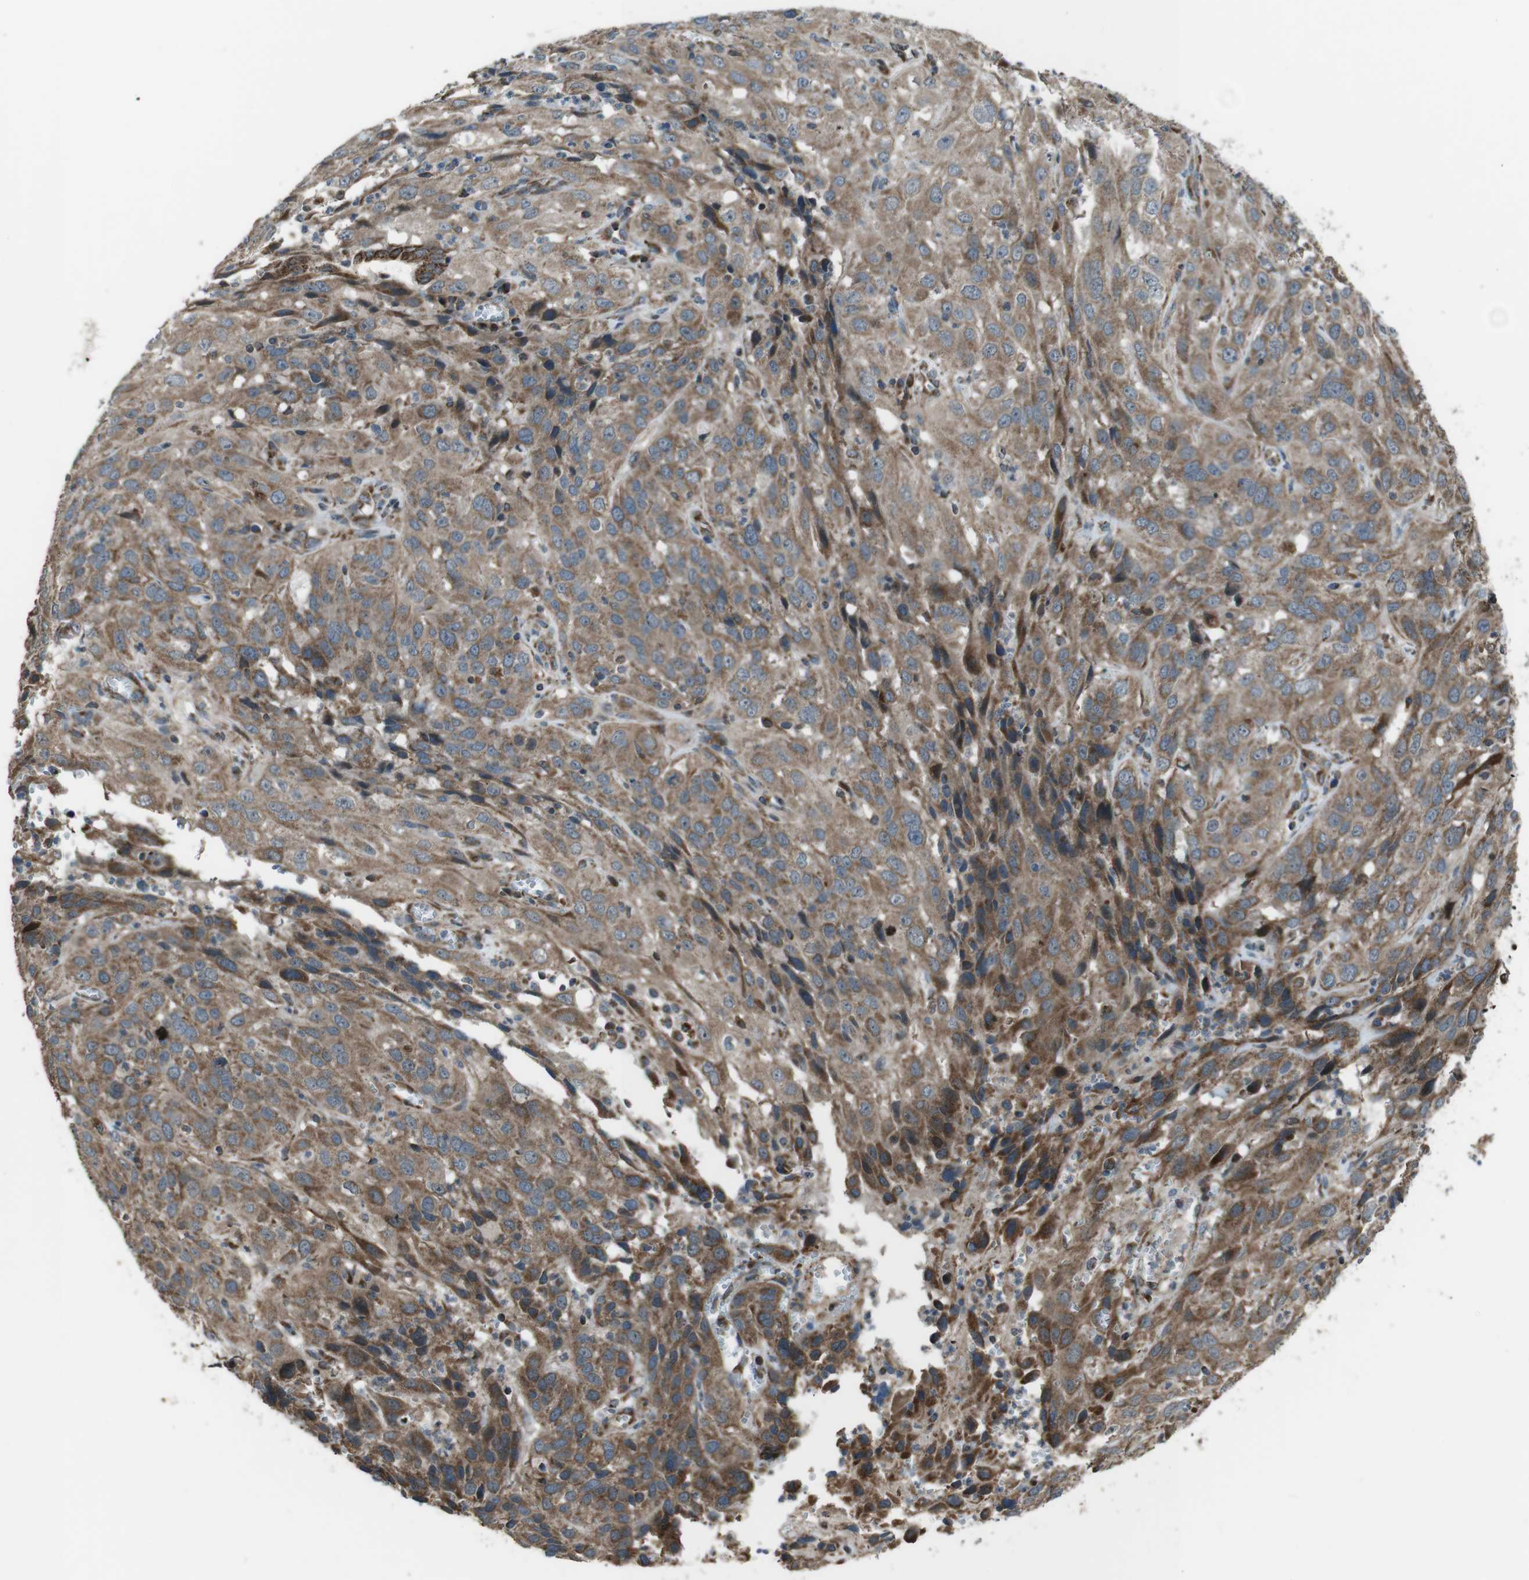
{"staining": {"intensity": "moderate", "quantity": ">75%", "location": "cytoplasmic/membranous"}, "tissue": "cervical cancer", "cell_type": "Tumor cells", "image_type": "cancer", "snomed": [{"axis": "morphology", "description": "Squamous cell carcinoma, NOS"}, {"axis": "topography", "description": "Cervix"}], "caption": "The immunohistochemical stain shows moderate cytoplasmic/membranous staining in tumor cells of cervical cancer (squamous cell carcinoma) tissue.", "gene": "GIMAP8", "patient": {"sex": "female", "age": 32}}